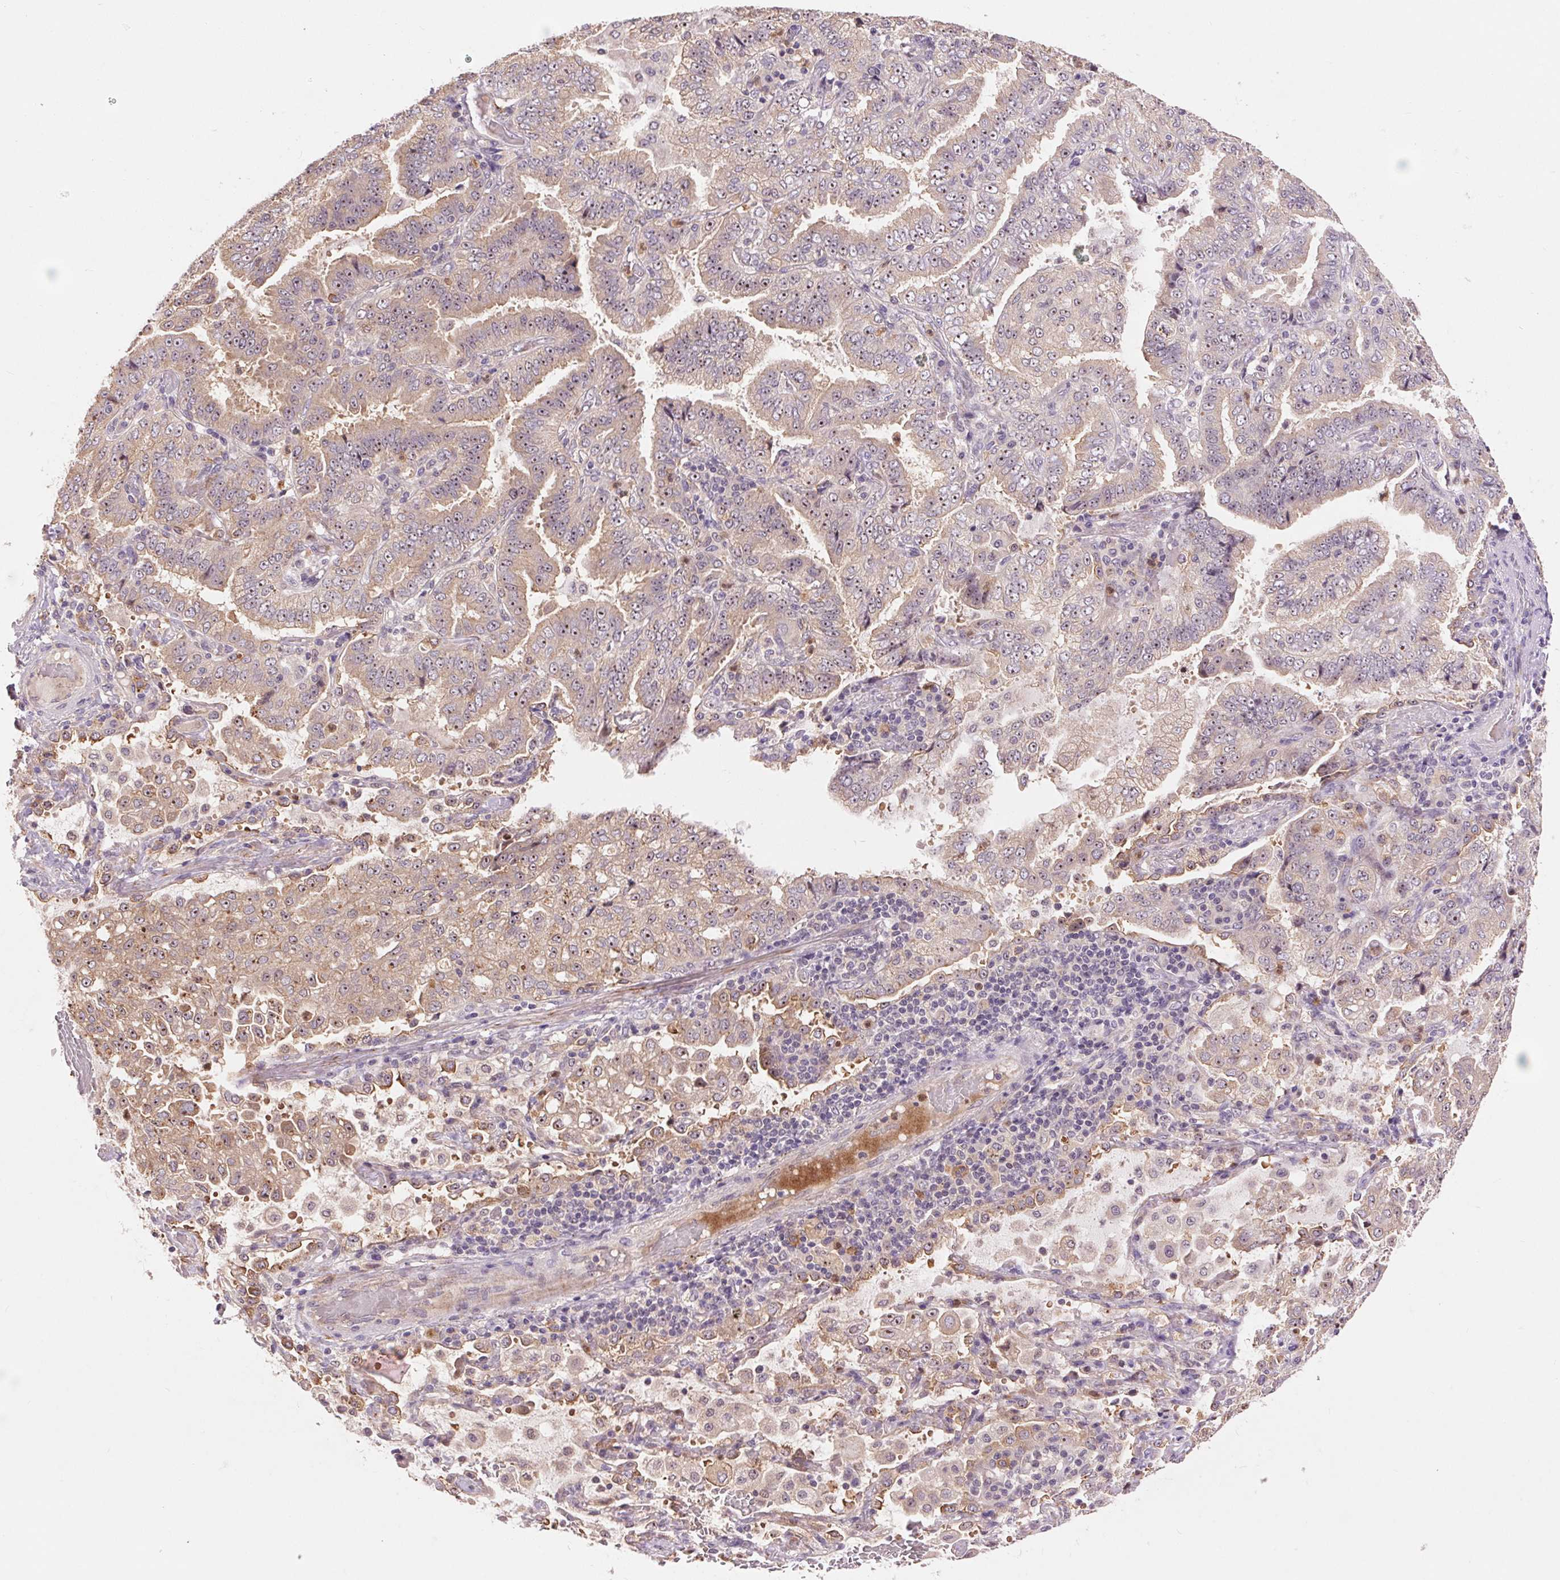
{"staining": {"intensity": "weak", "quantity": "25%-75%", "location": "cytoplasmic/membranous,nuclear"}, "tissue": "lung cancer", "cell_type": "Tumor cells", "image_type": "cancer", "snomed": [{"axis": "morphology", "description": "Aneuploidy"}, {"axis": "morphology", "description": "Adenocarcinoma, NOS"}, {"axis": "morphology", "description": "Adenocarcinoma, metastatic, NOS"}, {"axis": "topography", "description": "Lymph node"}, {"axis": "topography", "description": "Lung"}], "caption": "Immunohistochemistry of human lung metastatic adenocarcinoma demonstrates low levels of weak cytoplasmic/membranous and nuclear staining in about 25%-75% of tumor cells. The staining was performed using DAB (3,3'-diaminobenzidine) to visualize the protein expression in brown, while the nuclei were stained in blue with hematoxylin (Magnification: 20x).", "gene": "RANBP3L", "patient": {"sex": "female", "age": 48}}